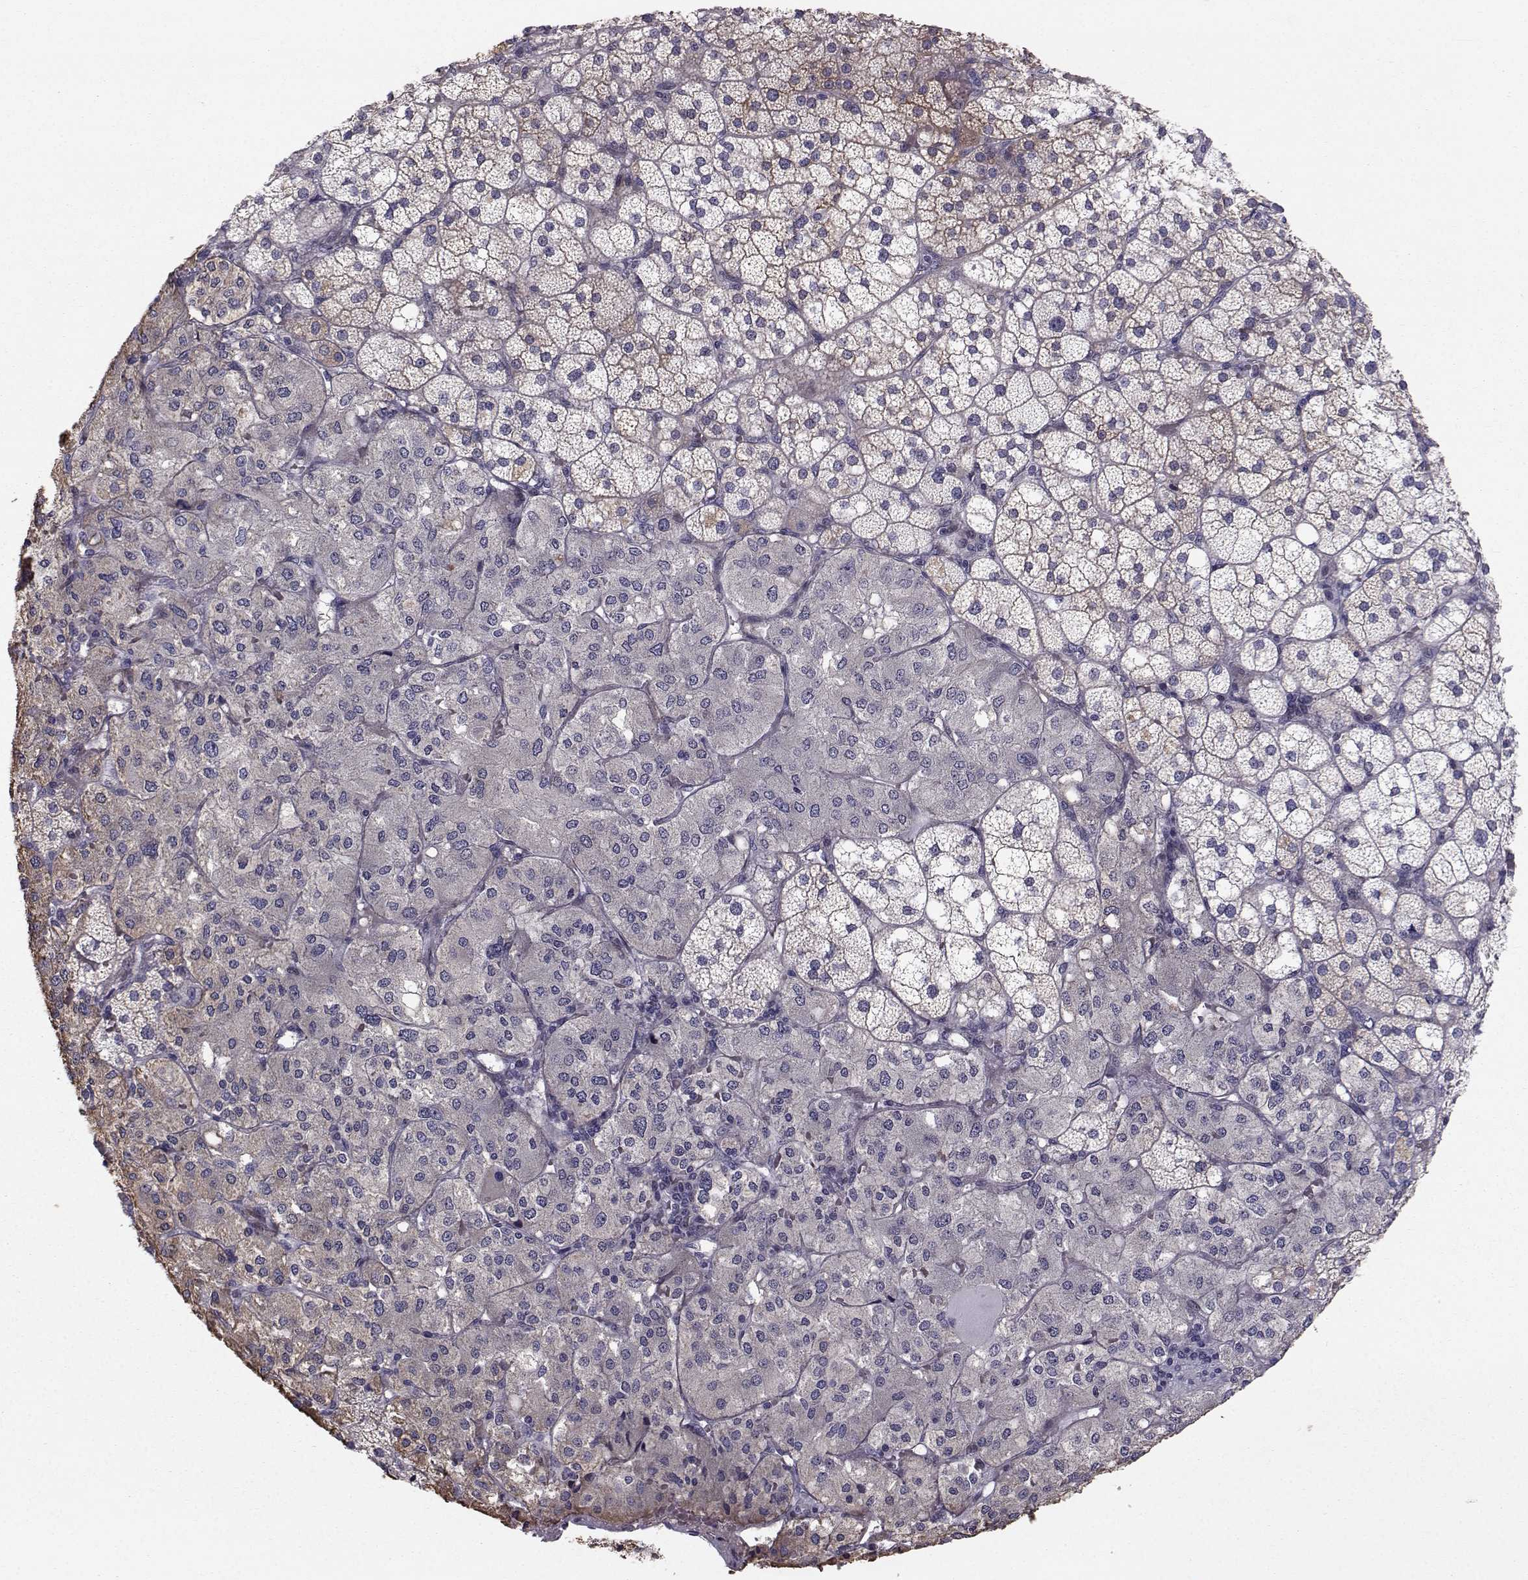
{"staining": {"intensity": "moderate", "quantity": "<25%", "location": "cytoplasmic/membranous"}, "tissue": "adrenal gland", "cell_type": "Glandular cells", "image_type": "normal", "snomed": [{"axis": "morphology", "description": "Normal tissue, NOS"}, {"axis": "topography", "description": "Adrenal gland"}], "caption": "Protein staining demonstrates moderate cytoplasmic/membranous staining in about <25% of glandular cells in unremarkable adrenal gland. Using DAB (3,3'-diaminobenzidine) (brown) and hematoxylin (blue) stains, captured at high magnification using brightfield microscopy.", "gene": "HSP90AB1", "patient": {"sex": "male", "age": 53}}